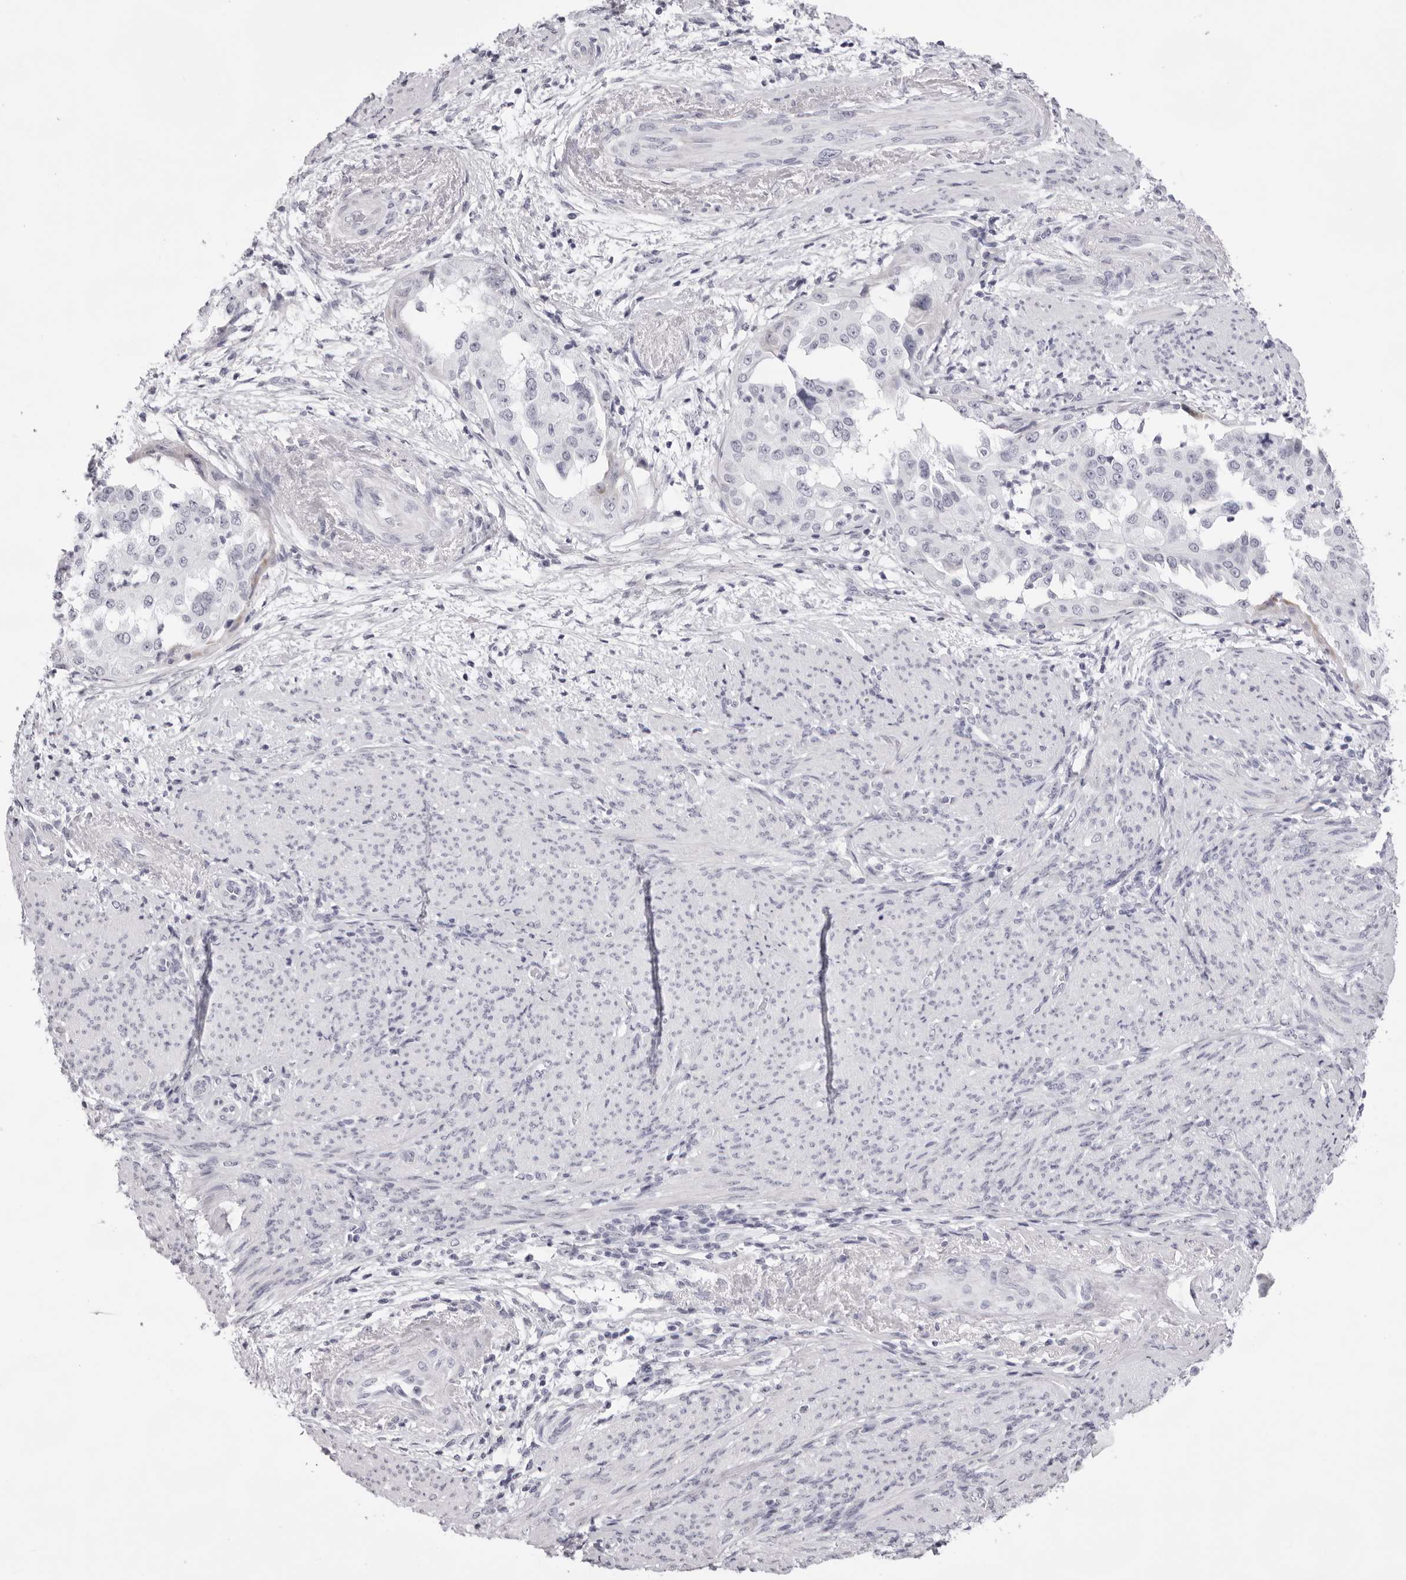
{"staining": {"intensity": "negative", "quantity": "none", "location": "none"}, "tissue": "endometrial cancer", "cell_type": "Tumor cells", "image_type": "cancer", "snomed": [{"axis": "morphology", "description": "Adenocarcinoma, NOS"}, {"axis": "topography", "description": "Endometrium"}], "caption": "DAB immunohistochemical staining of human endometrial cancer (adenocarcinoma) shows no significant expression in tumor cells.", "gene": "SMIM2", "patient": {"sex": "female", "age": 85}}